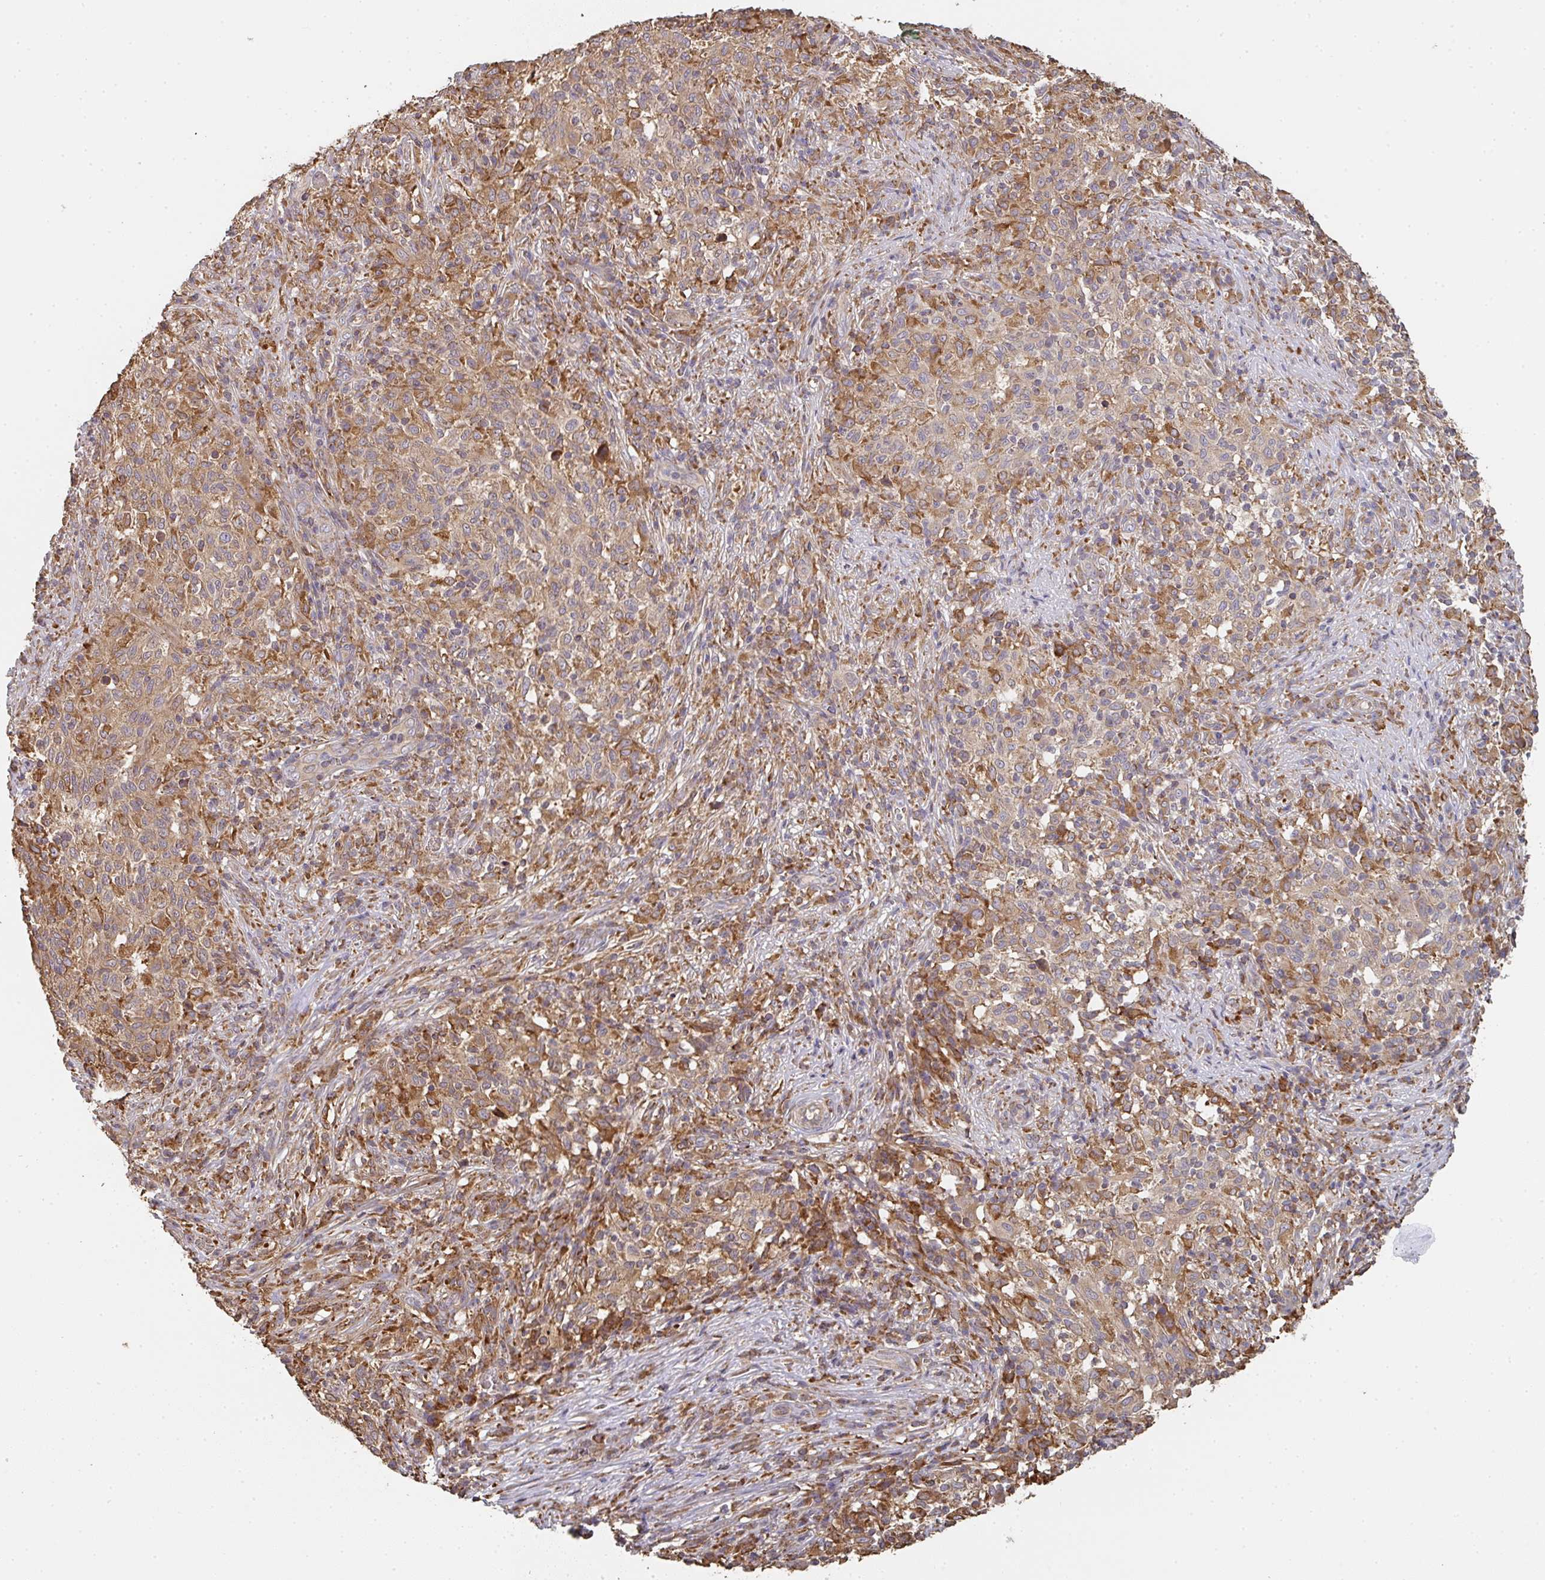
{"staining": {"intensity": "moderate", "quantity": ">75%", "location": "cytoplasmic/membranous"}, "tissue": "melanoma", "cell_type": "Tumor cells", "image_type": "cancer", "snomed": [{"axis": "morphology", "description": "Malignant melanoma, NOS"}, {"axis": "topography", "description": "Skin"}], "caption": "Immunohistochemistry of malignant melanoma shows medium levels of moderate cytoplasmic/membranous expression in approximately >75% of tumor cells.", "gene": "POLG", "patient": {"sex": "male", "age": 66}}